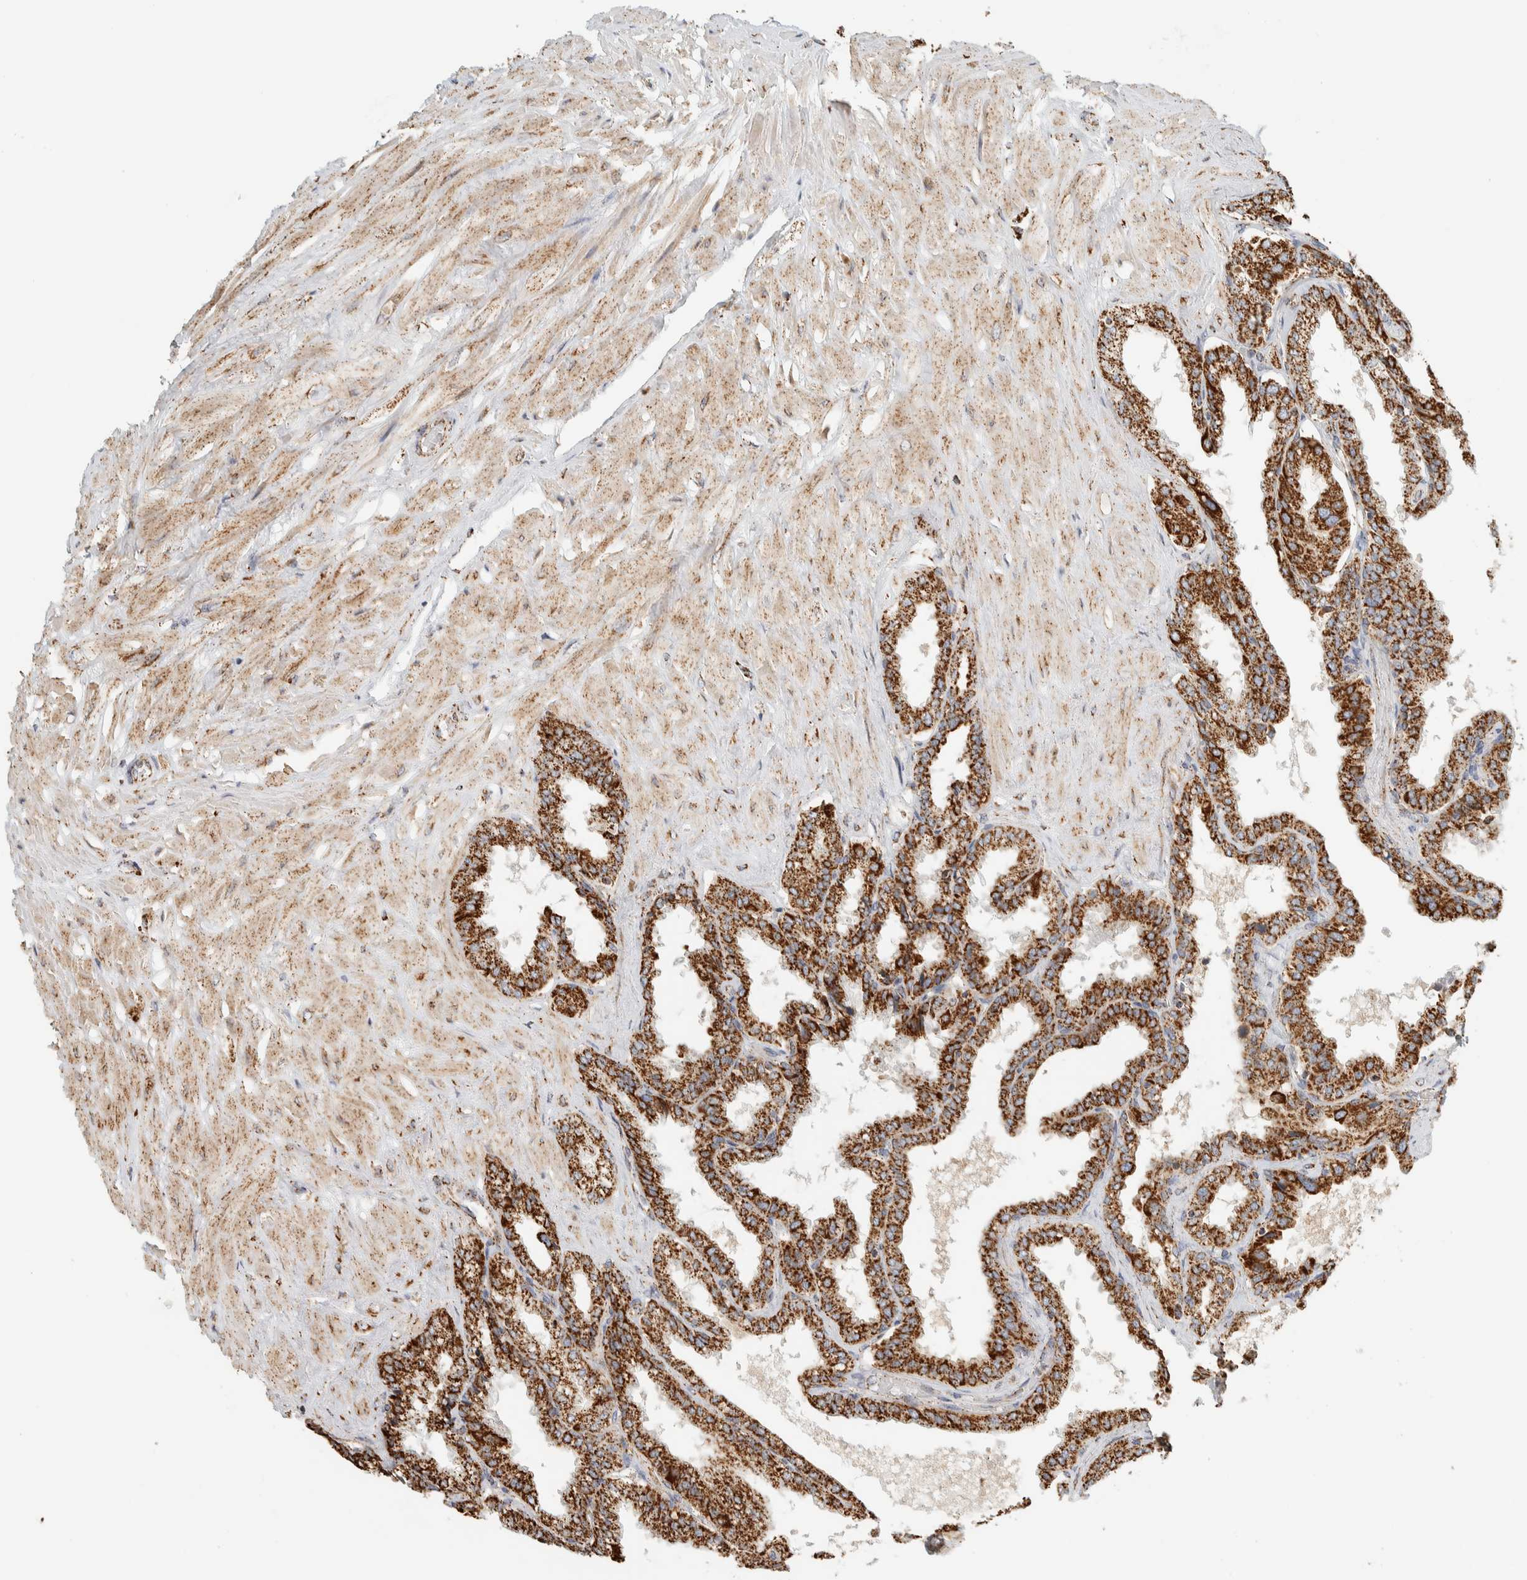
{"staining": {"intensity": "strong", "quantity": ">75%", "location": "cytoplasmic/membranous"}, "tissue": "seminal vesicle", "cell_type": "Glandular cells", "image_type": "normal", "snomed": [{"axis": "morphology", "description": "Normal tissue, NOS"}, {"axis": "topography", "description": "Seminal veicle"}], "caption": "Brown immunohistochemical staining in benign human seminal vesicle displays strong cytoplasmic/membranous positivity in approximately >75% of glandular cells. (DAB (3,3'-diaminobenzidine) IHC with brightfield microscopy, high magnification).", "gene": "ZNF454", "patient": {"sex": "male", "age": 46}}